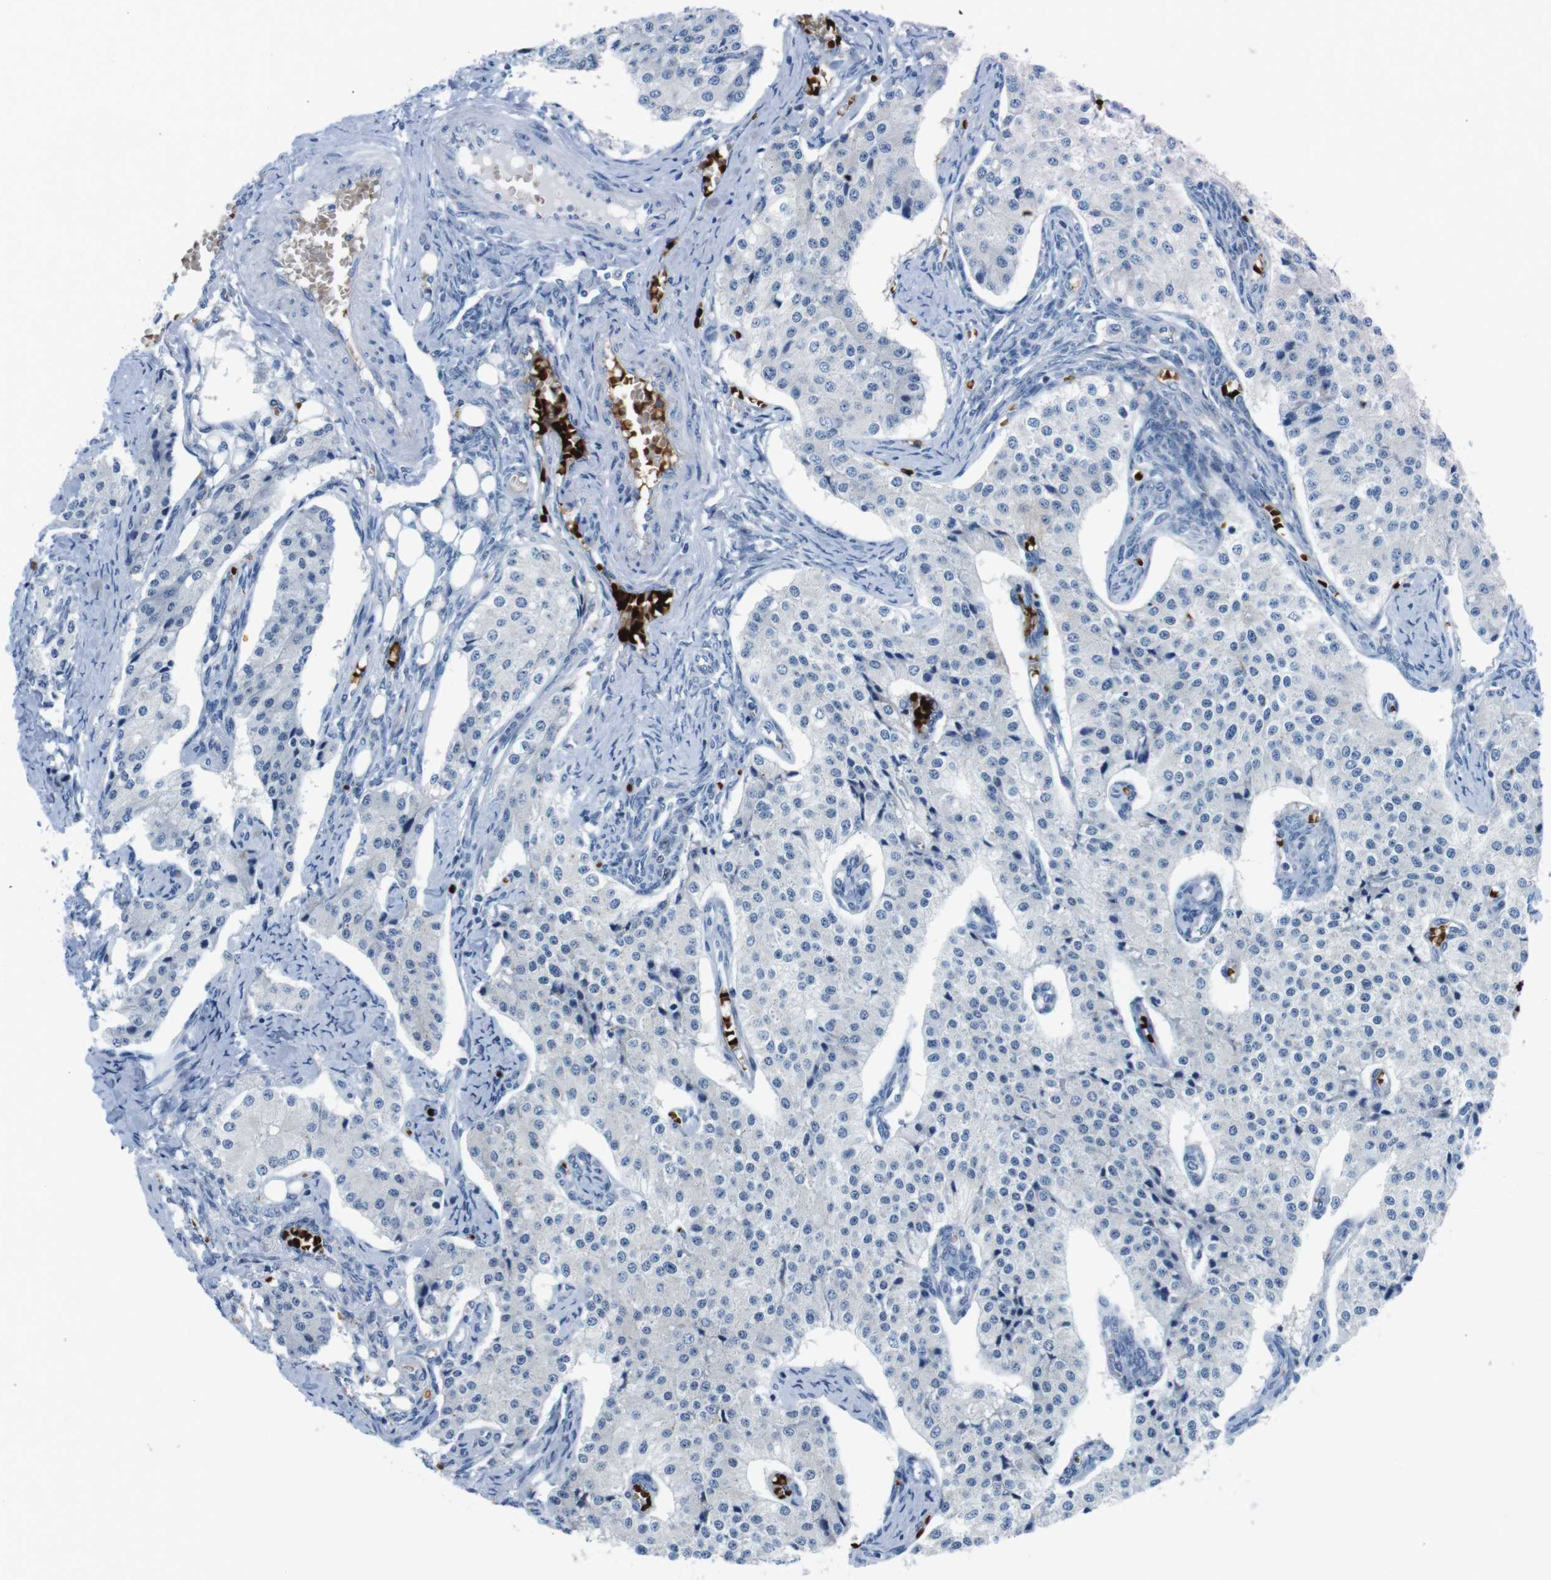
{"staining": {"intensity": "negative", "quantity": "none", "location": "none"}, "tissue": "carcinoid", "cell_type": "Tumor cells", "image_type": "cancer", "snomed": [{"axis": "morphology", "description": "Carcinoid, malignant, NOS"}, {"axis": "topography", "description": "Colon"}], "caption": "Human malignant carcinoid stained for a protein using IHC reveals no staining in tumor cells.", "gene": "TFAP2C", "patient": {"sex": "female", "age": 52}}